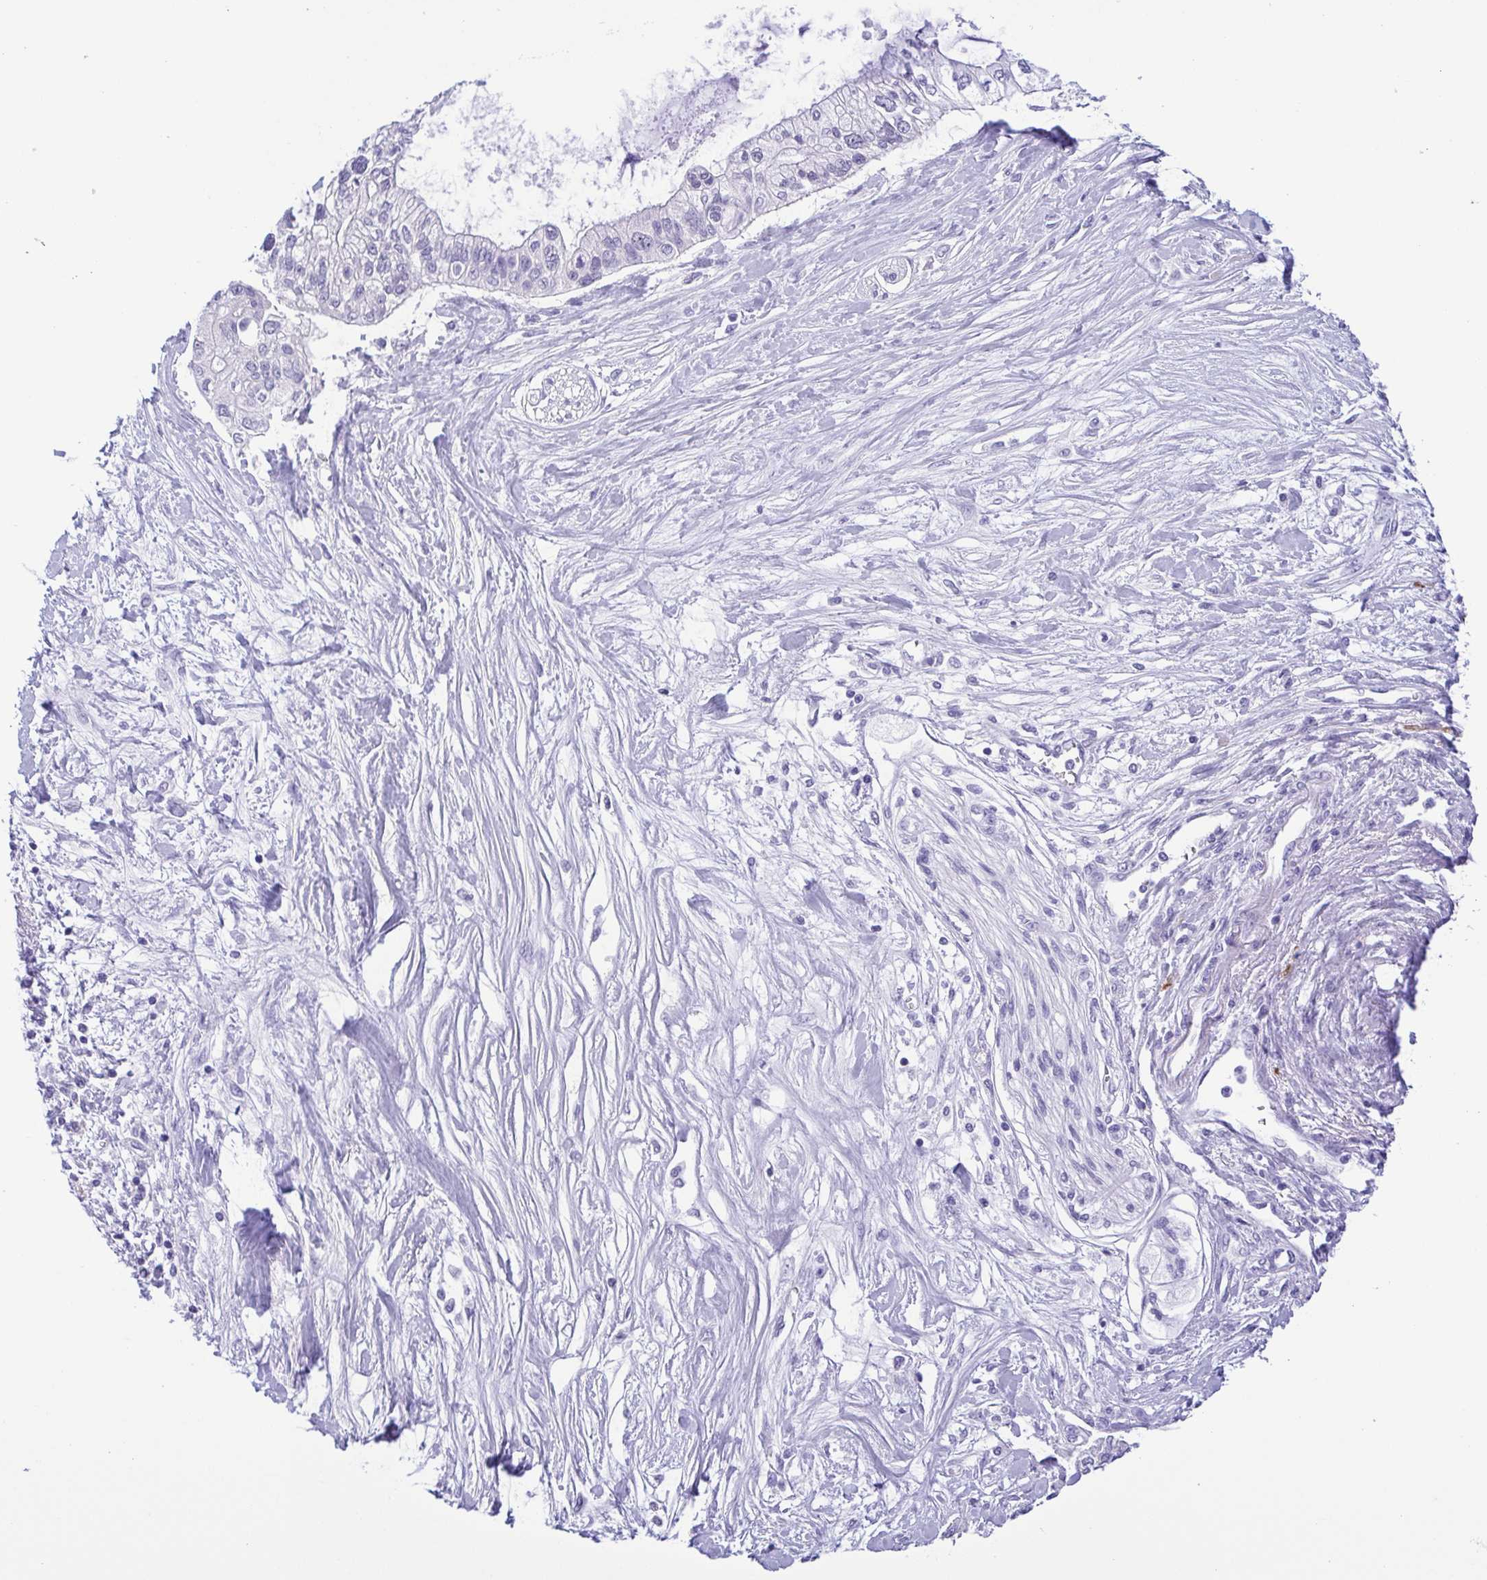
{"staining": {"intensity": "negative", "quantity": "none", "location": "none"}, "tissue": "pancreatic cancer", "cell_type": "Tumor cells", "image_type": "cancer", "snomed": [{"axis": "morphology", "description": "Adenocarcinoma, NOS"}, {"axis": "topography", "description": "Pancreas"}], "caption": "Pancreatic cancer was stained to show a protein in brown. There is no significant expression in tumor cells. (DAB (3,3'-diaminobenzidine) immunohistochemistry visualized using brightfield microscopy, high magnification).", "gene": "MYL7", "patient": {"sex": "female", "age": 77}}